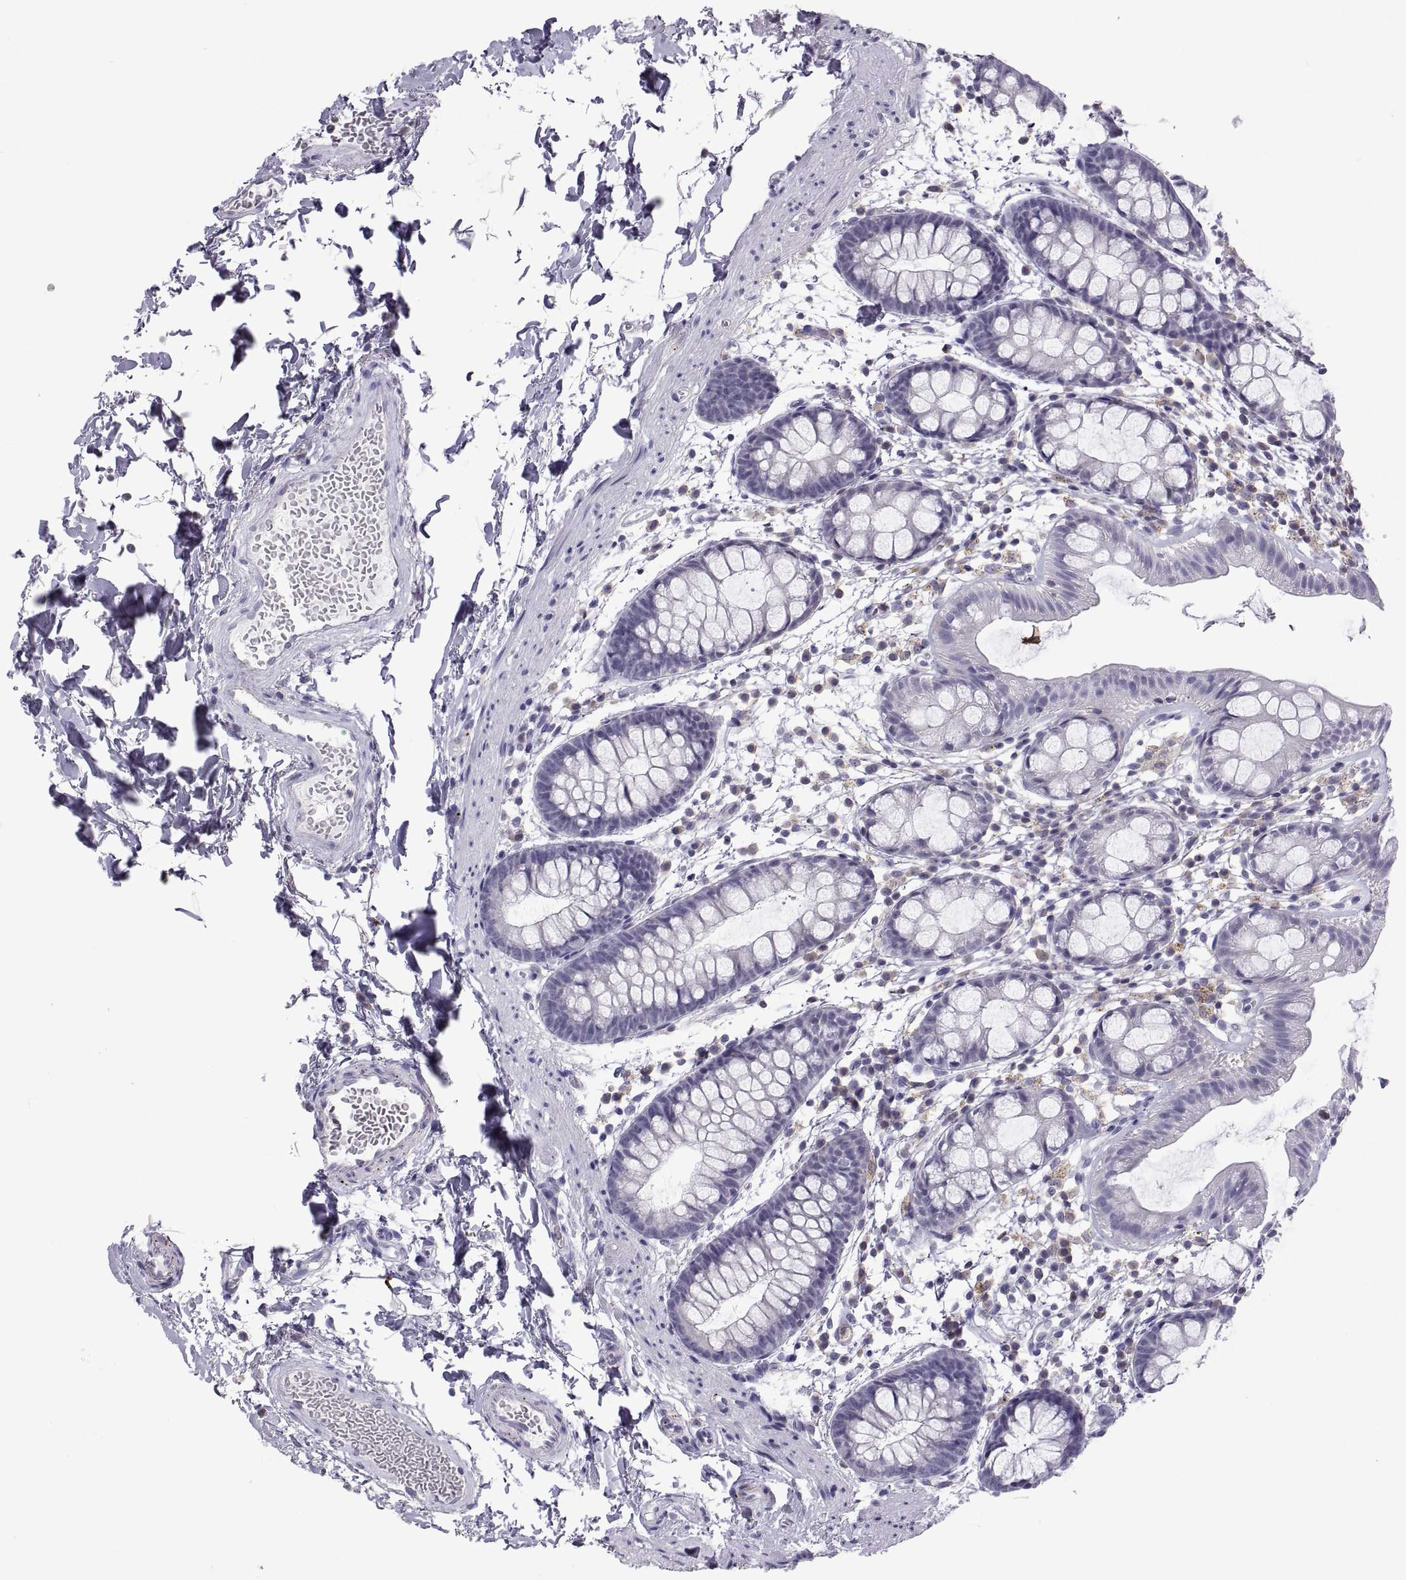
{"staining": {"intensity": "negative", "quantity": "none", "location": "none"}, "tissue": "rectum", "cell_type": "Glandular cells", "image_type": "normal", "snomed": [{"axis": "morphology", "description": "Normal tissue, NOS"}, {"axis": "topography", "description": "Rectum"}], "caption": "The photomicrograph reveals no staining of glandular cells in benign rectum.", "gene": "RGS19", "patient": {"sex": "male", "age": 57}}